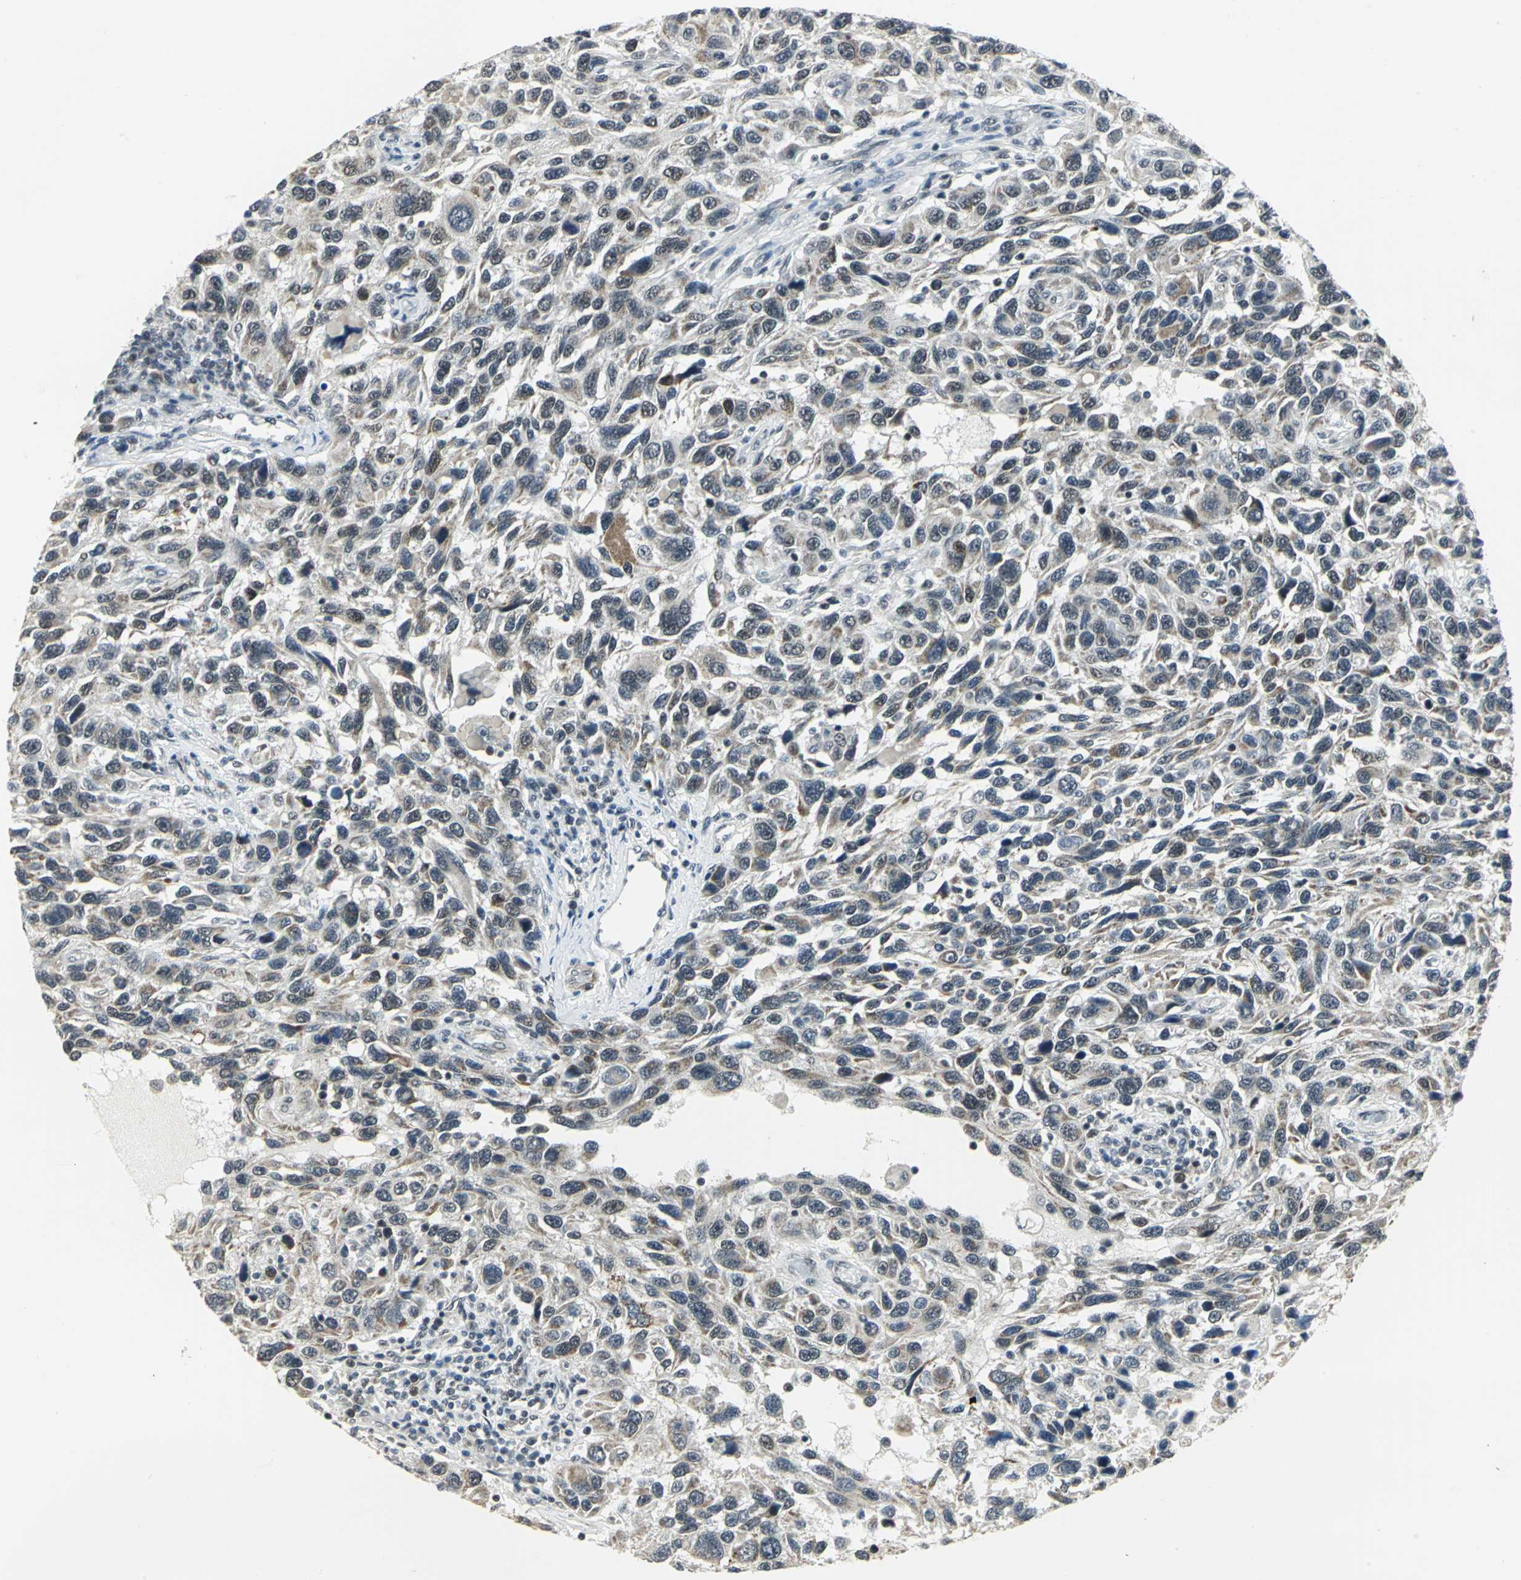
{"staining": {"intensity": "moderate", "quantity": "25%-75%", "location": "cytoplasmic/membranous"}, "tissue": "melanoma", "cell_type": "Tumor cells", "image_type": "cancer", "snomed": [{"axis": "morphology", "description": "Malignant melanoma, NOS"}, {"axis": "topography", "description": "Skin"}], "caption": "Immunohistochemical staining of melanoma demonstrates moderate cytoplasmic/membranous protein expression in about 25%-75% of tumor cells.", "gene": "MTA1", "patient": {"sex": "male", "age": 53}}